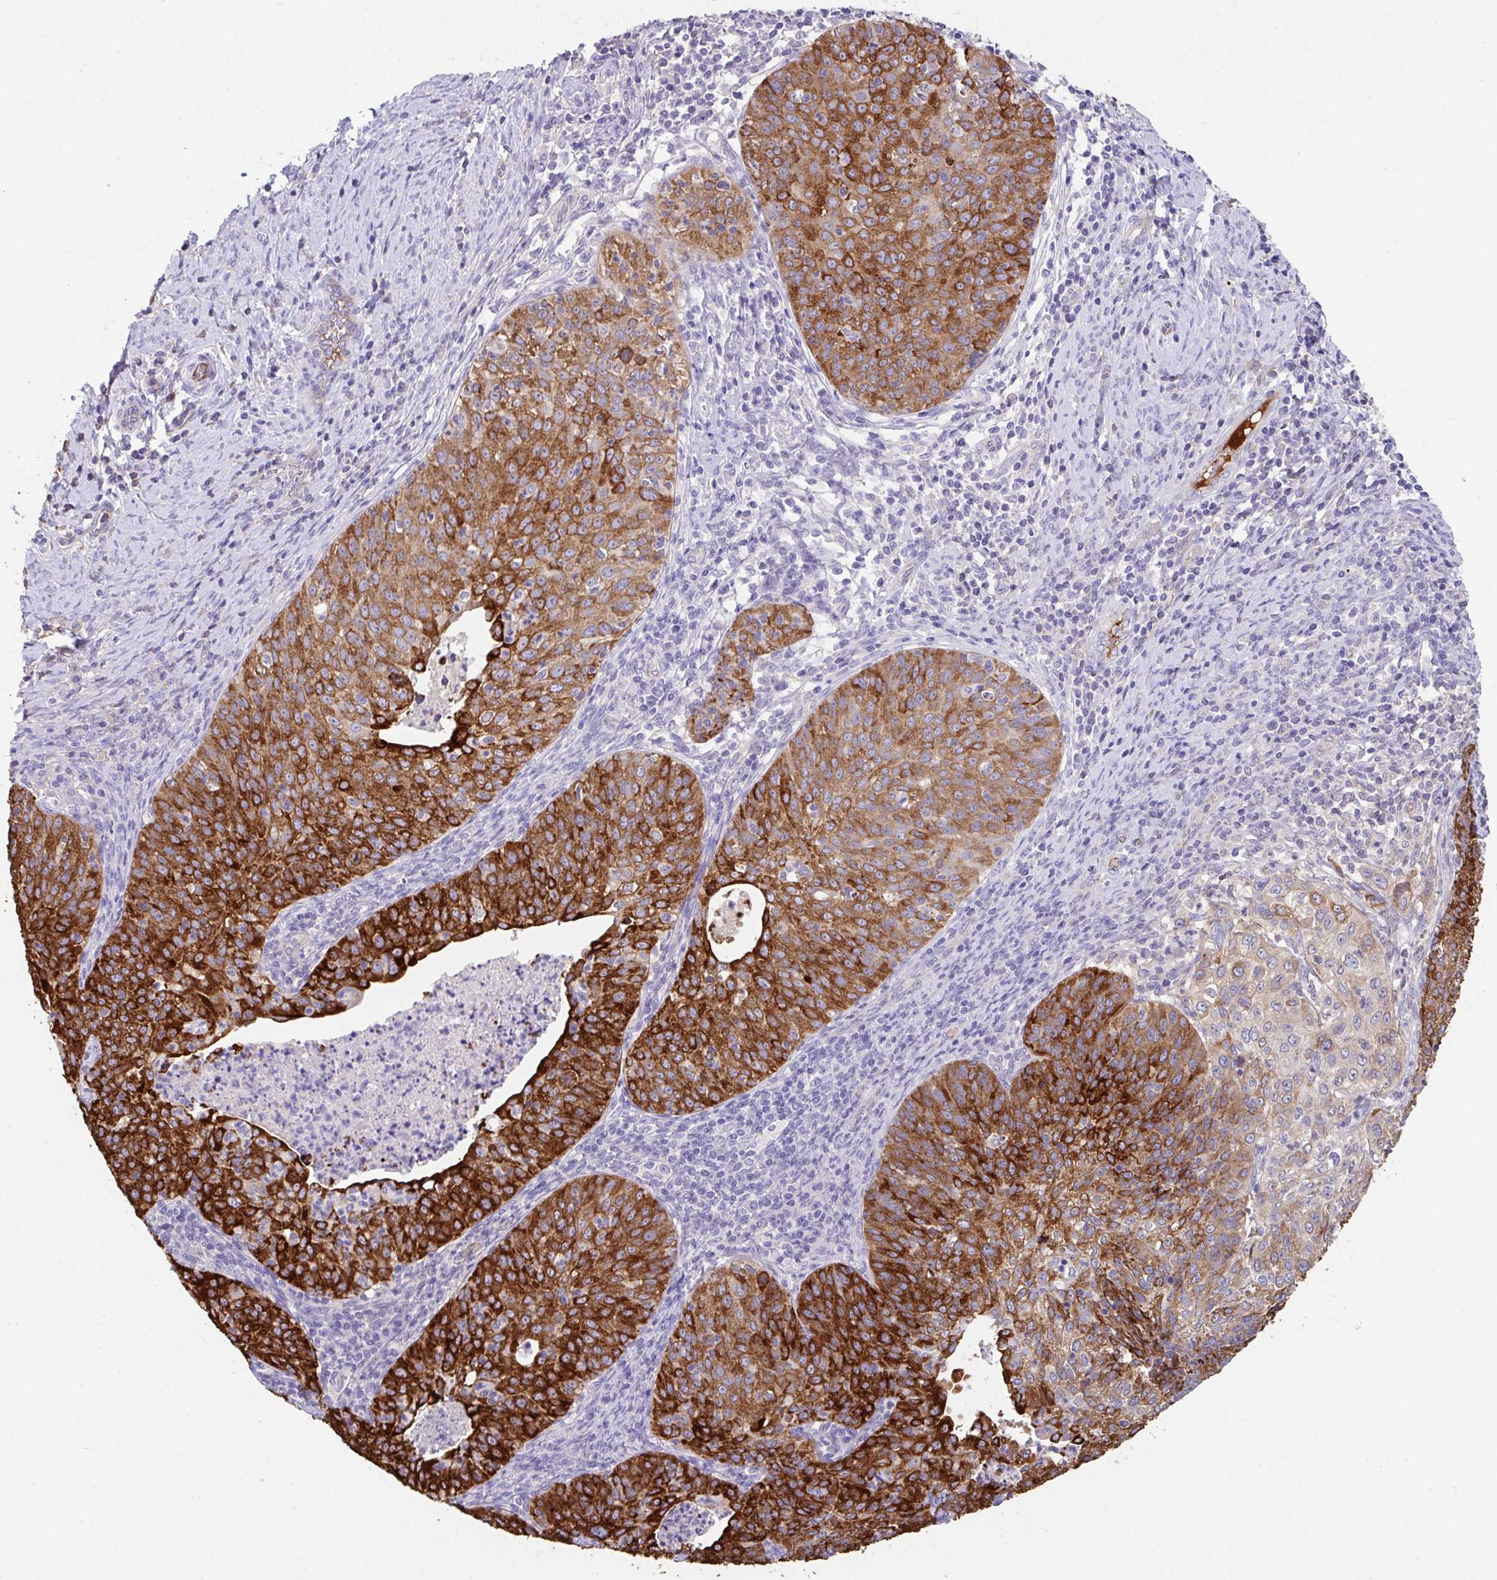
{"staining": {"intensity": "strong", "quantity": ">75%", "location": "cytoplasmic/membranous"}, "tissue": "cervical cancer", "cell_type": "Tumor cells", "image_type": "cancer", "snomed": [{"axis": "morphology", "description": "Squamous cell carcinoma, NOS"}, {"axis": "topography", "description": "Cervix"}], "caption": "IHC of cervical cancer reveals high levels of strong cytoplasmic/membranous expression in about >75% of tumor cells. (DAB (3,3'-diaminobenzidine) IHC with brightfield microscopy, high magnification).", "gene": "ZNF813", "patient": {"sex": "female", "age": 30}}